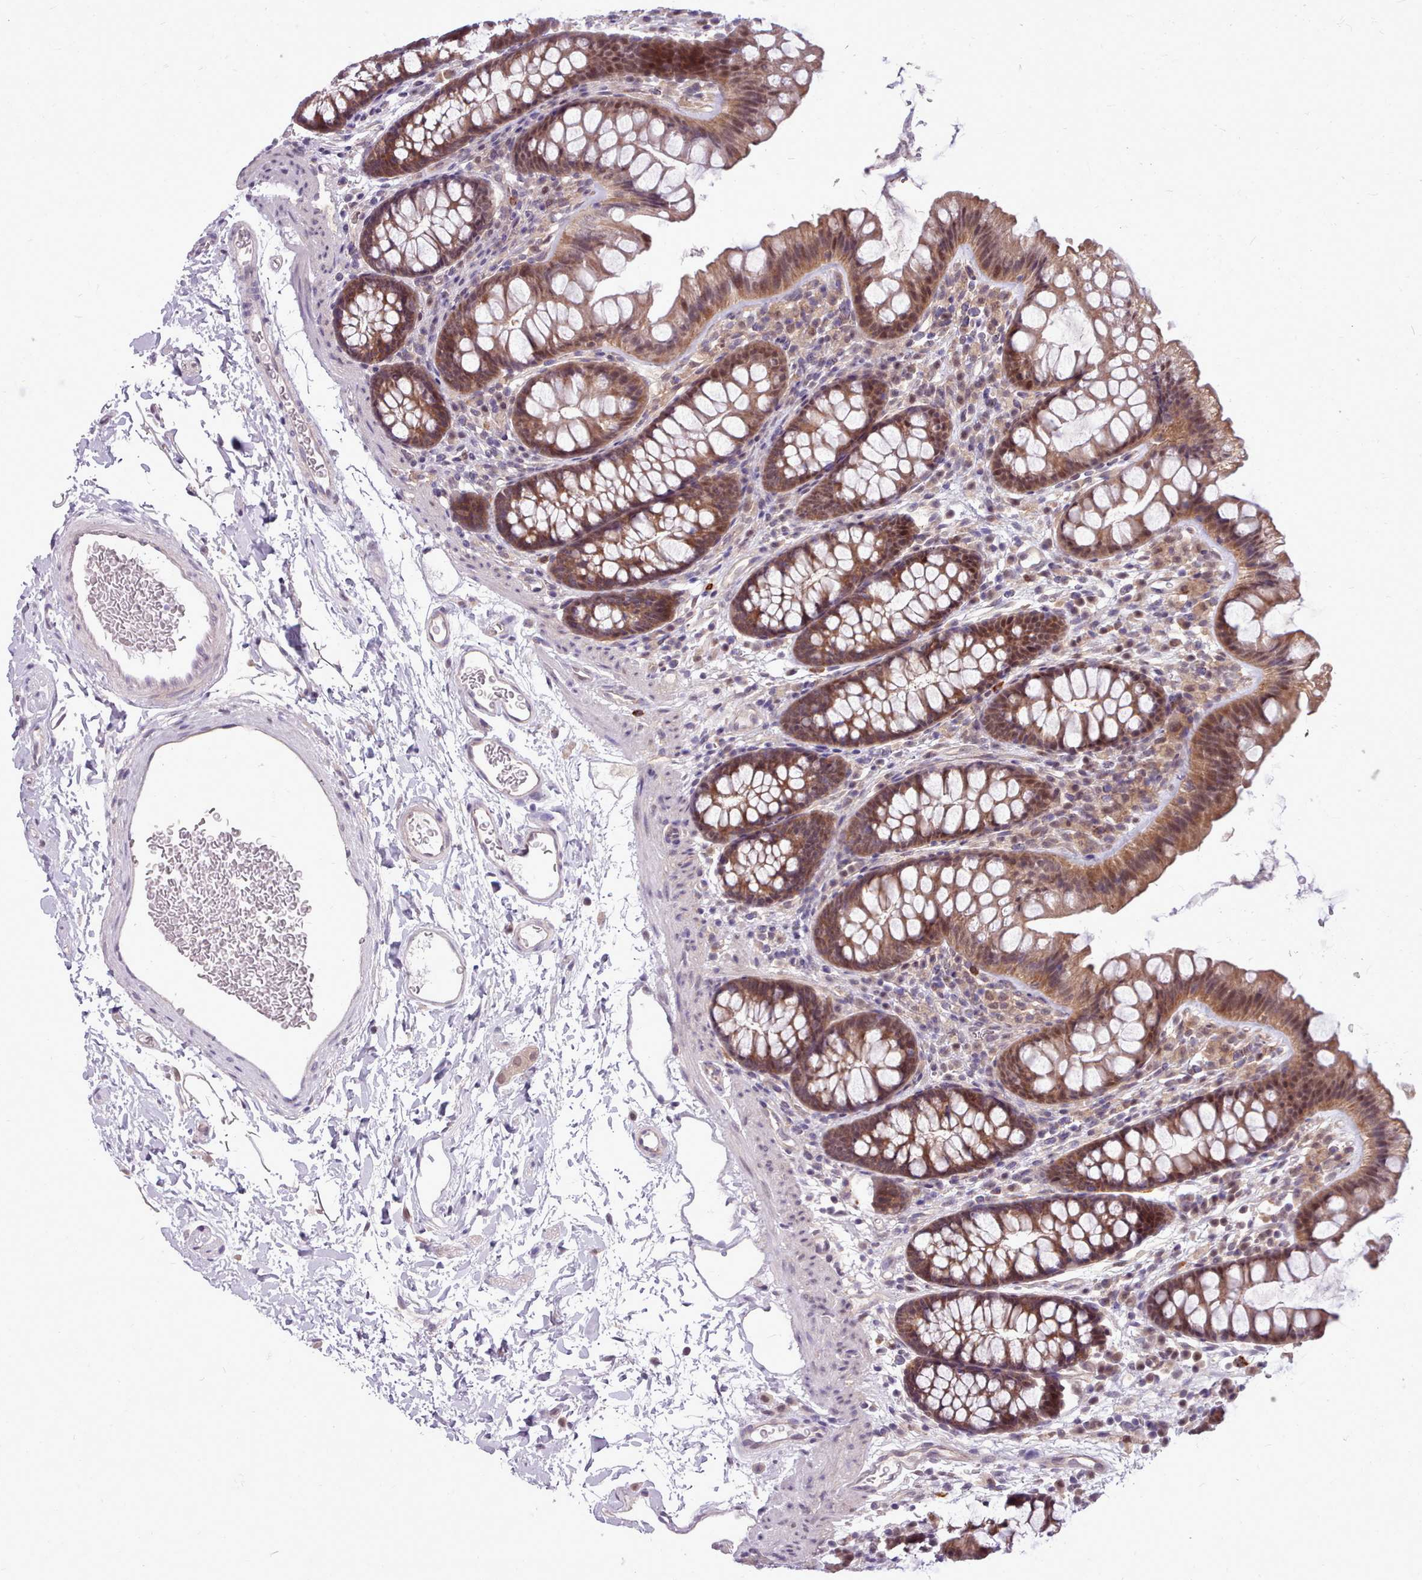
{"staining": {"intensity": "weak", "quantity": "25%-75%", "location": "cytoplasmic/membranous"}, "tissue": "colon", "cell_type": "Endothelial cells", "image_type": "normal", "snomed": [{"axis": "morphology", "description": "Normal tissue, NOS"}, {"axis": "topography", "description": "Colon"}], "caption": "Immunohistochemical staining of normal colon reveals low levels of weak cytoplasmic/membranous staining in approximately 25%-75% of endothelial cells.", "gene": "AHCY", "patient": {"sex": "female", "age": 62}}